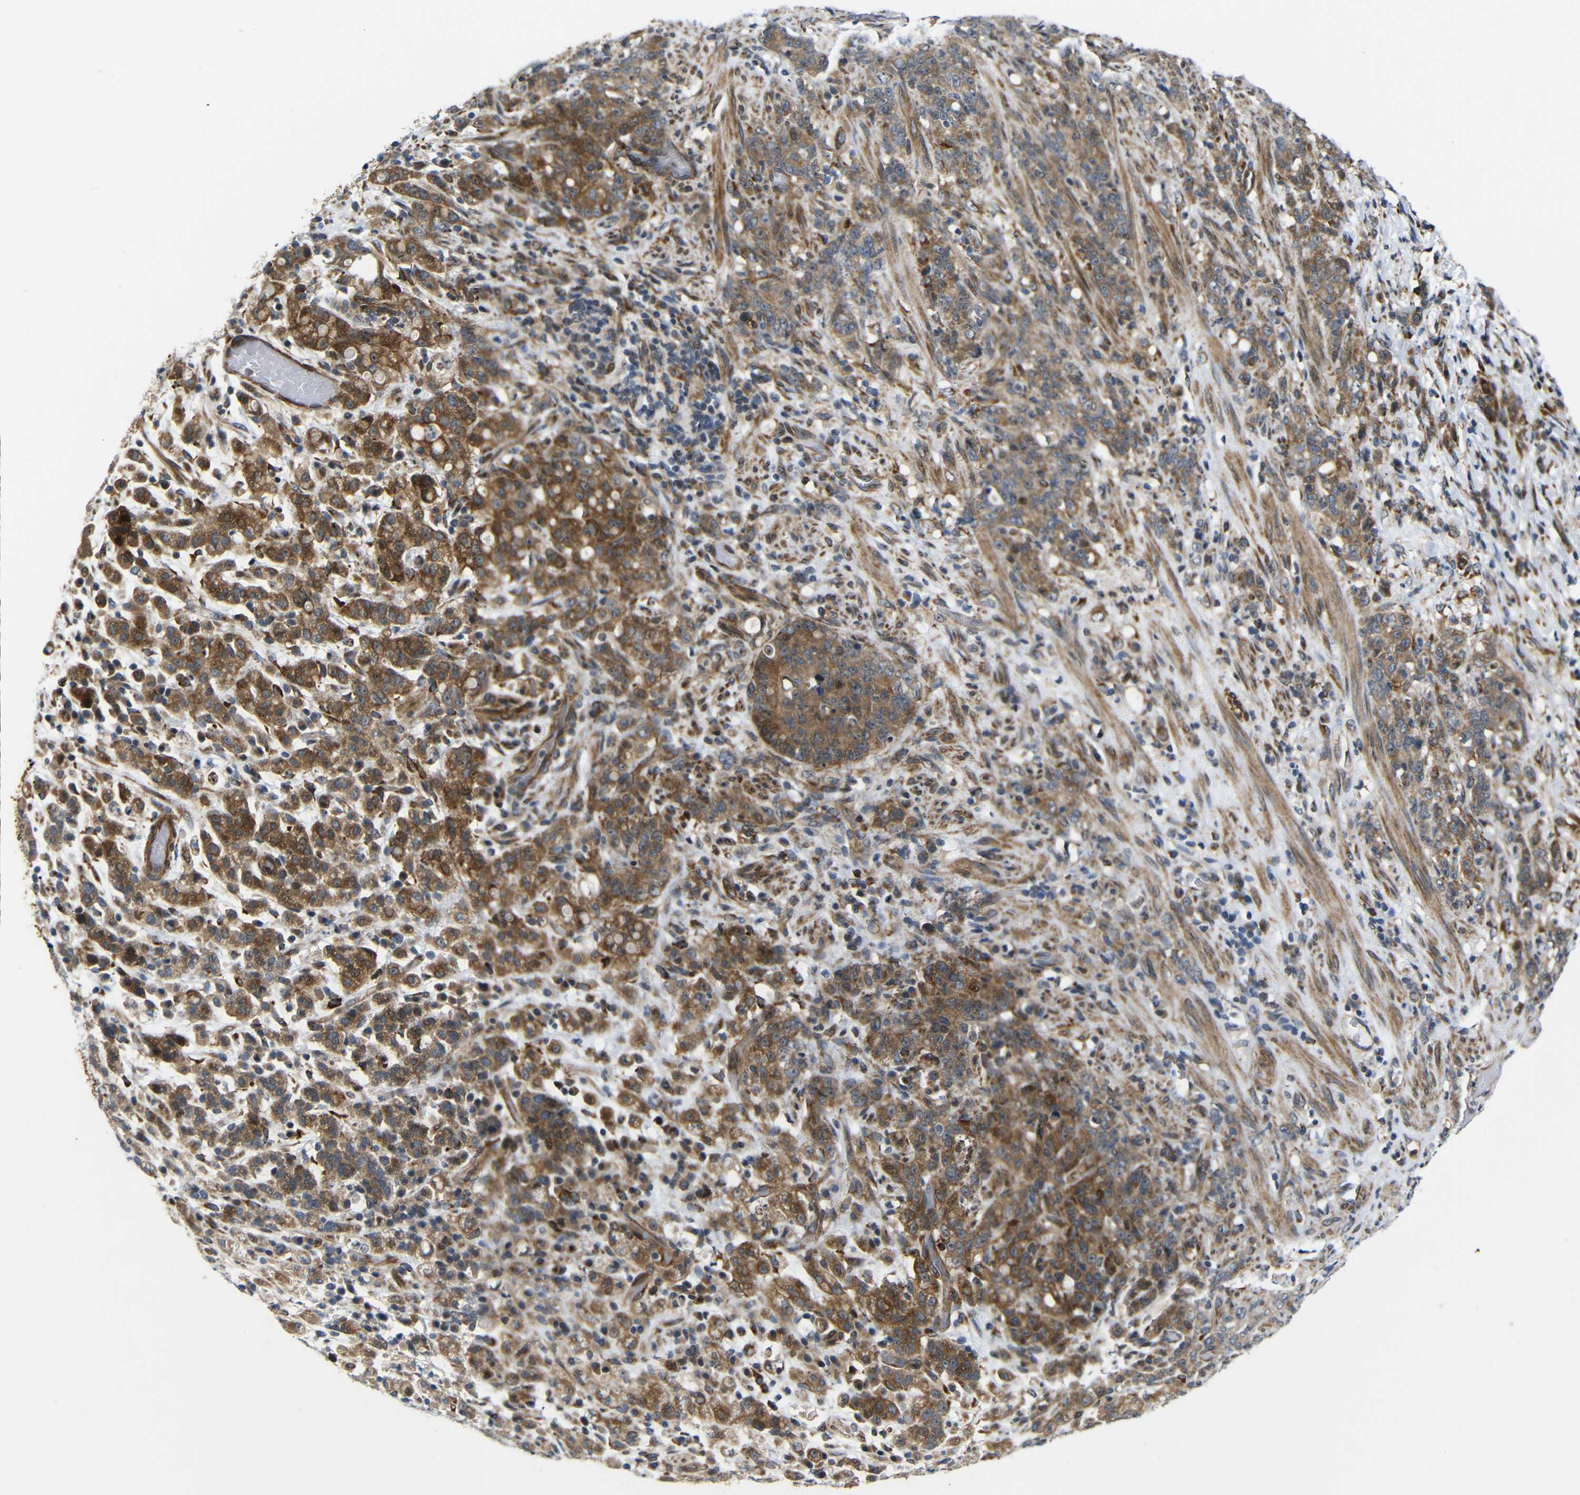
{"staining": {"intensity": "strong", "quantity": ">75%", "location": "cytoplasmic/membranous"}, "tissue": "stomach cancer", "cell_type": "Tumor cells", "image_type": "cancer", "snomed": [{"axis": "morphology", "description": "Adenocarcinoma, NOS"}, {"axis": "topography", "description": "Stomach, lower"}], "caption": "Immunohistochemistry (IHC) image of stomach adenocarcinoma stained for a protein (brown), which reveals high levels of strong cytoplasmic/membranous staining in approximately >75% of tumor cells.", "gene": "P3H2", "patient": {"sex": "male", "age": 88}}